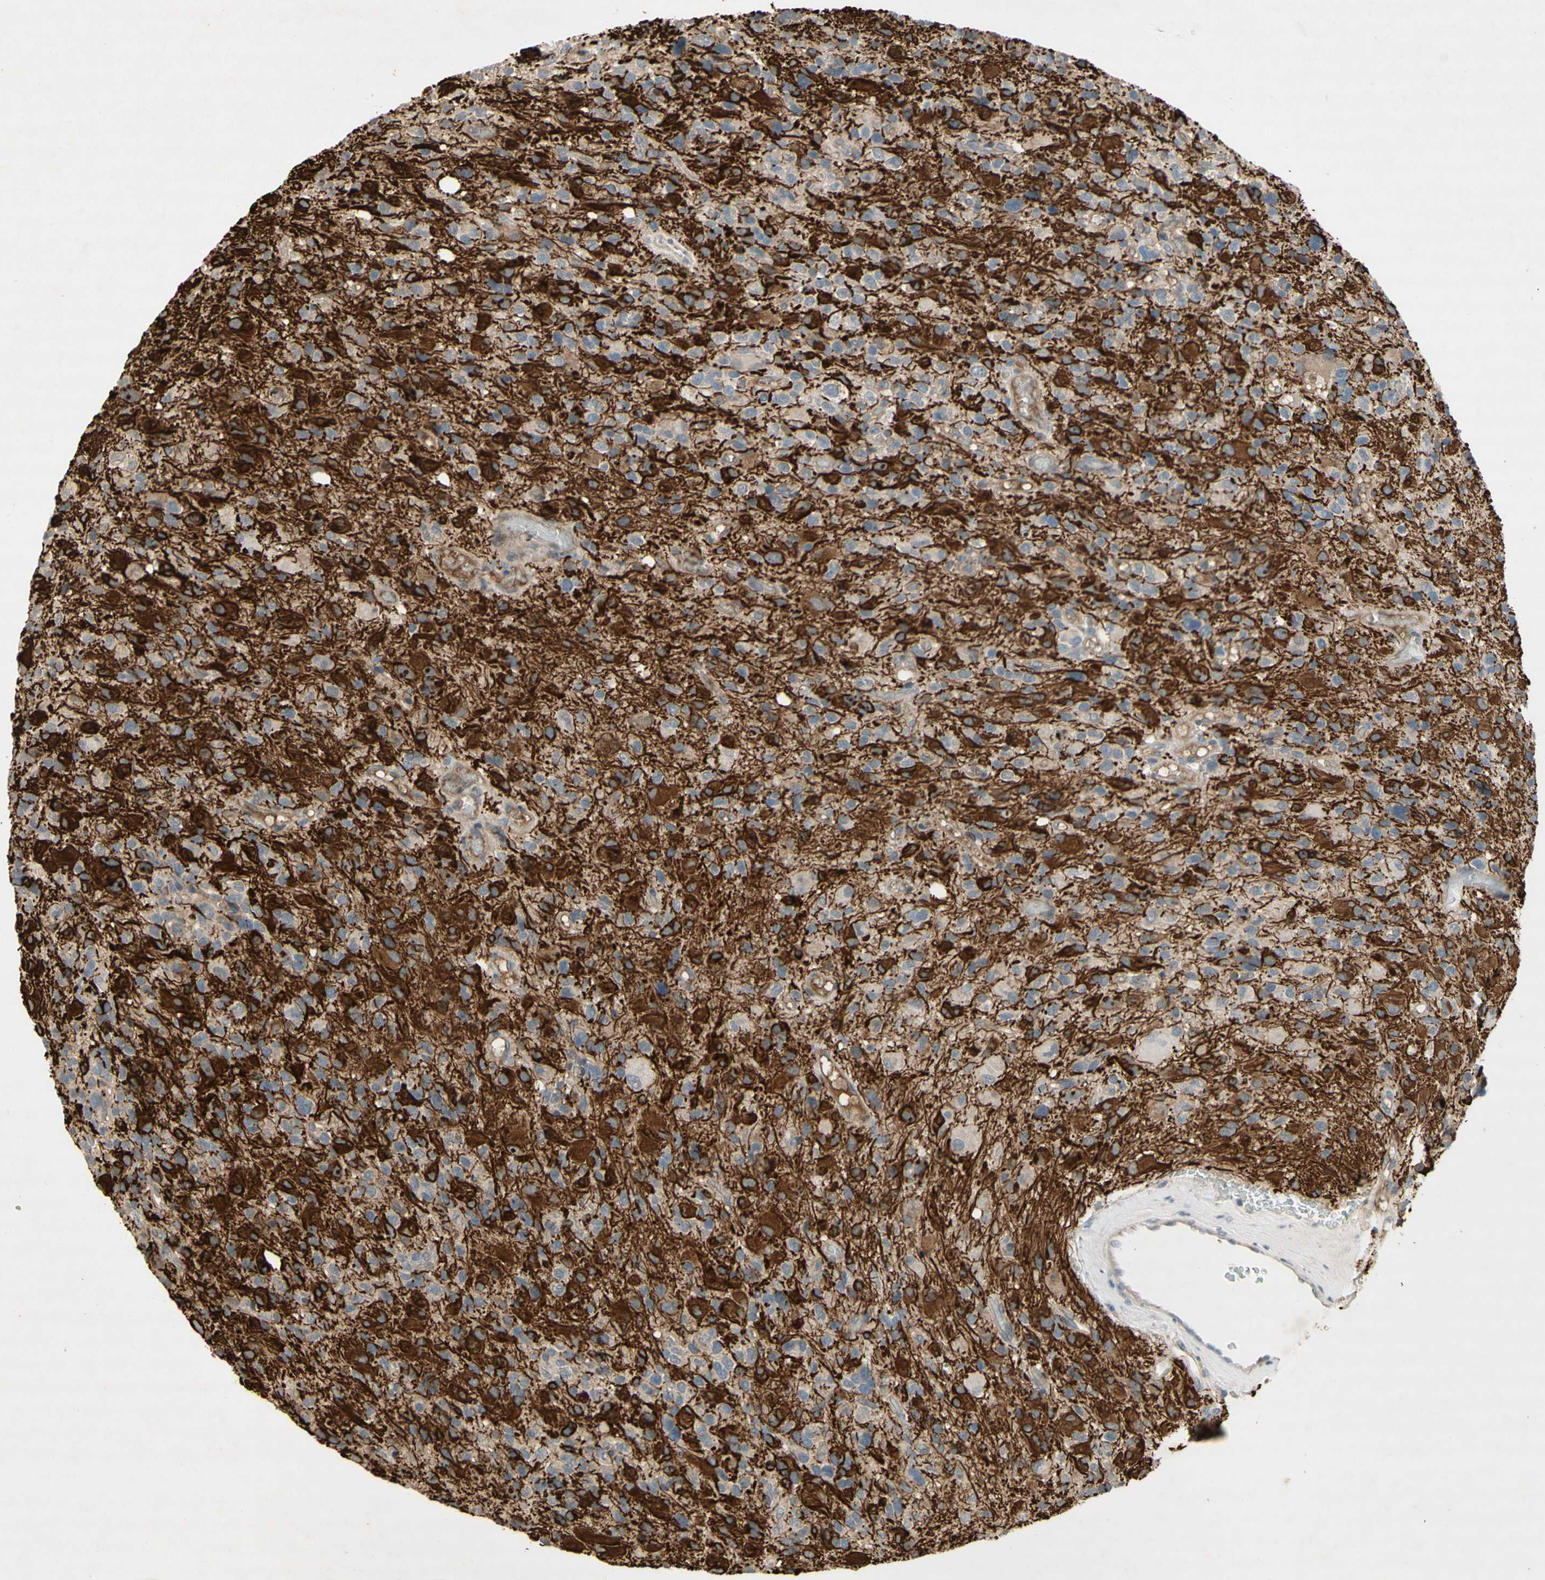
{"staining": {"intensity": "moderate", "quantity": "<25%", "location": "cytoplasmic/membranous"}, "tissue": "glioma", "cell_type": "Tumor cells", "image_type": "cancer", "snomed": [{"axis": "morphology", "description": "Glioma, malignant, High grade"}, {"axis": "topography", "description": "Brain"}], "caption": "Immunohistochemical staining of glioma exhibits moderate cytoplasmic/membranous protein staining in about <25% of tumor cells.", "gene": "NRG4", "patient": {"sex": "male", "age": 48}}